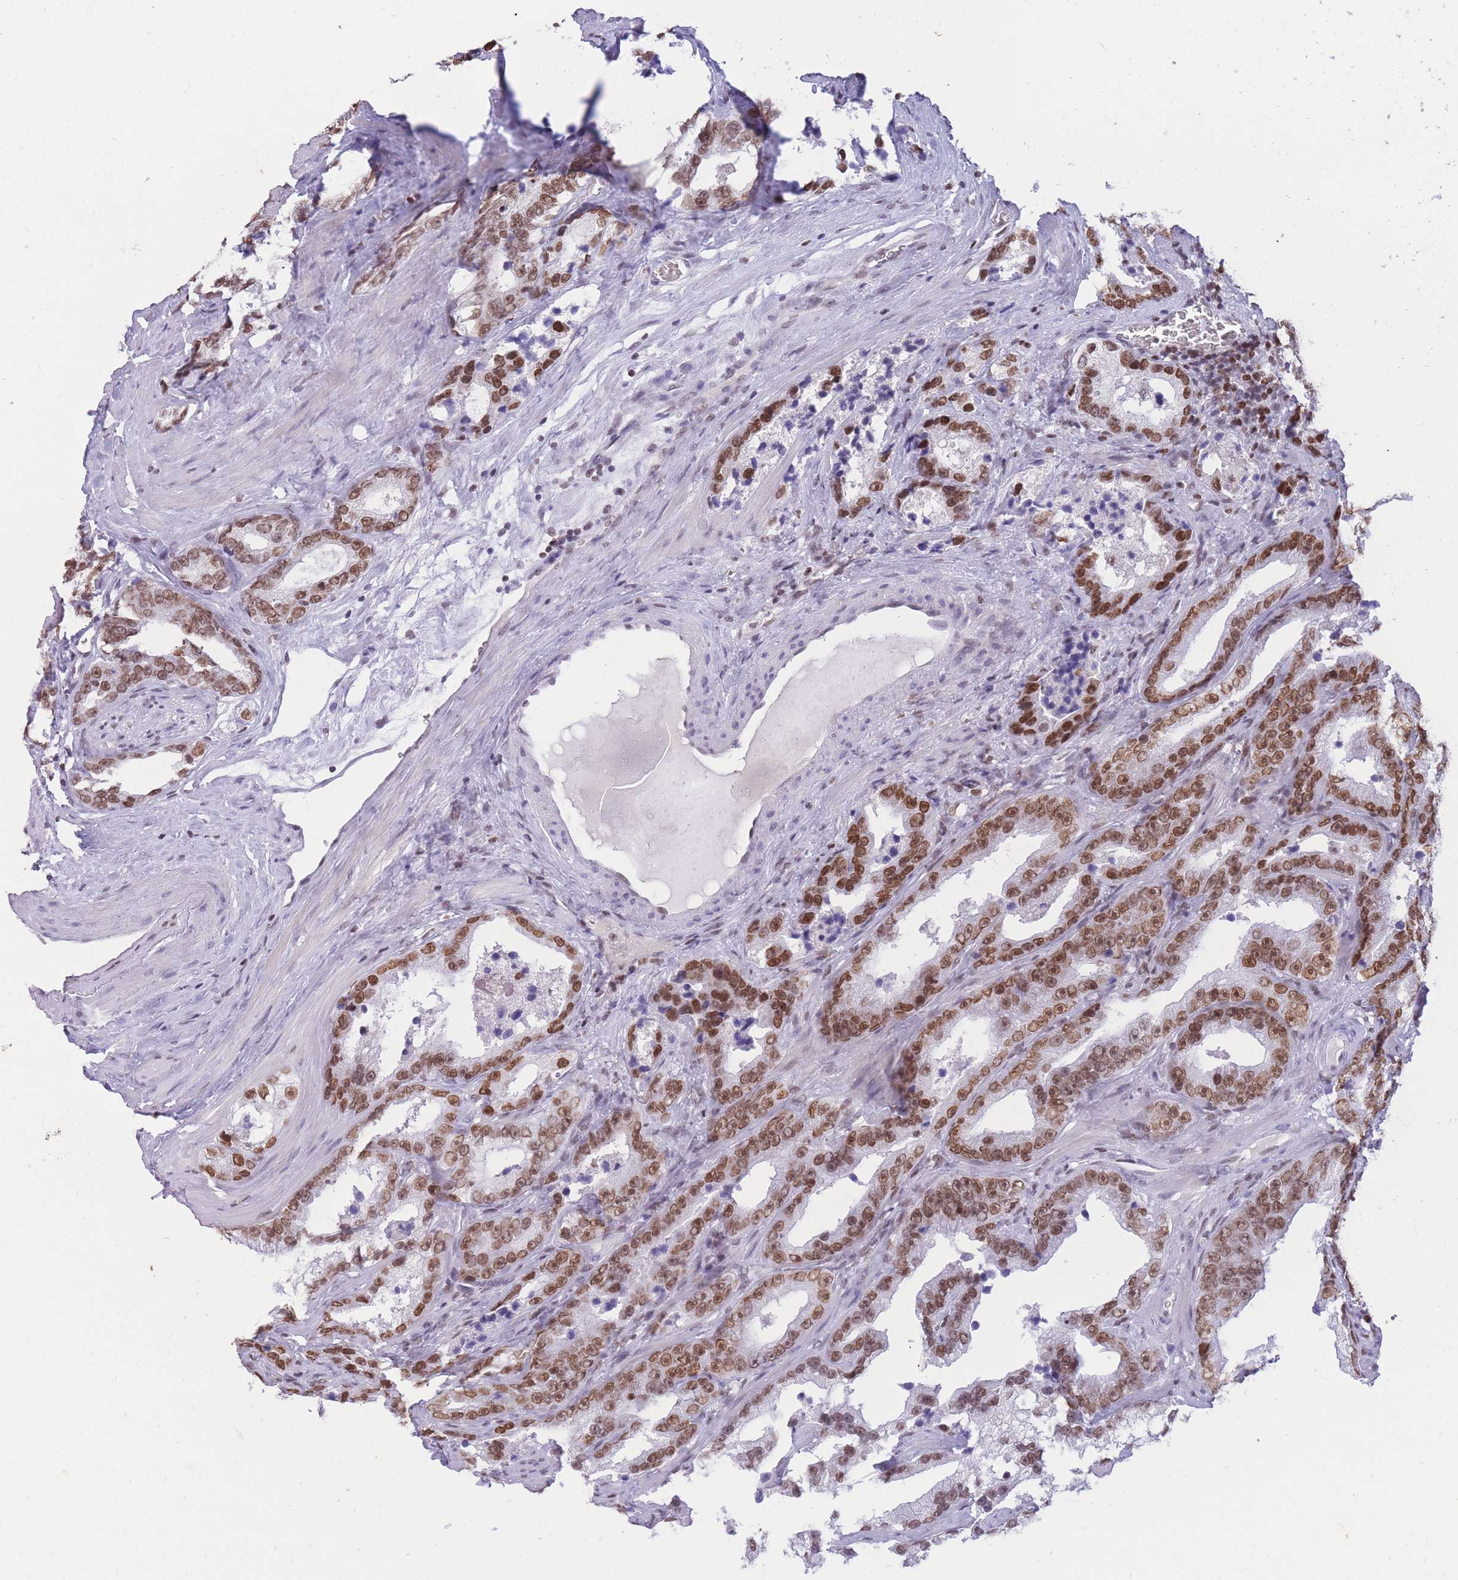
{"staining": {"intensity": "moderate", "quantity": ">75%", "location": "nuclear"}, "tissue": "prostate cancer", "cell_type": "Tumor cells", "image_type": "cancer", "snomed": [{"axis": "morphology", "description": "Adenocarcinoma, High grade"}, {"axis": "topography", "description": "Prostate"}], "caption": "Moderate nuclear expression is present in about >75% of tumor cells in adenocarcinoma (high-grade) (prostate).", "gene": "HMGN1", "patient": {"sex": "male", "age": 62}}